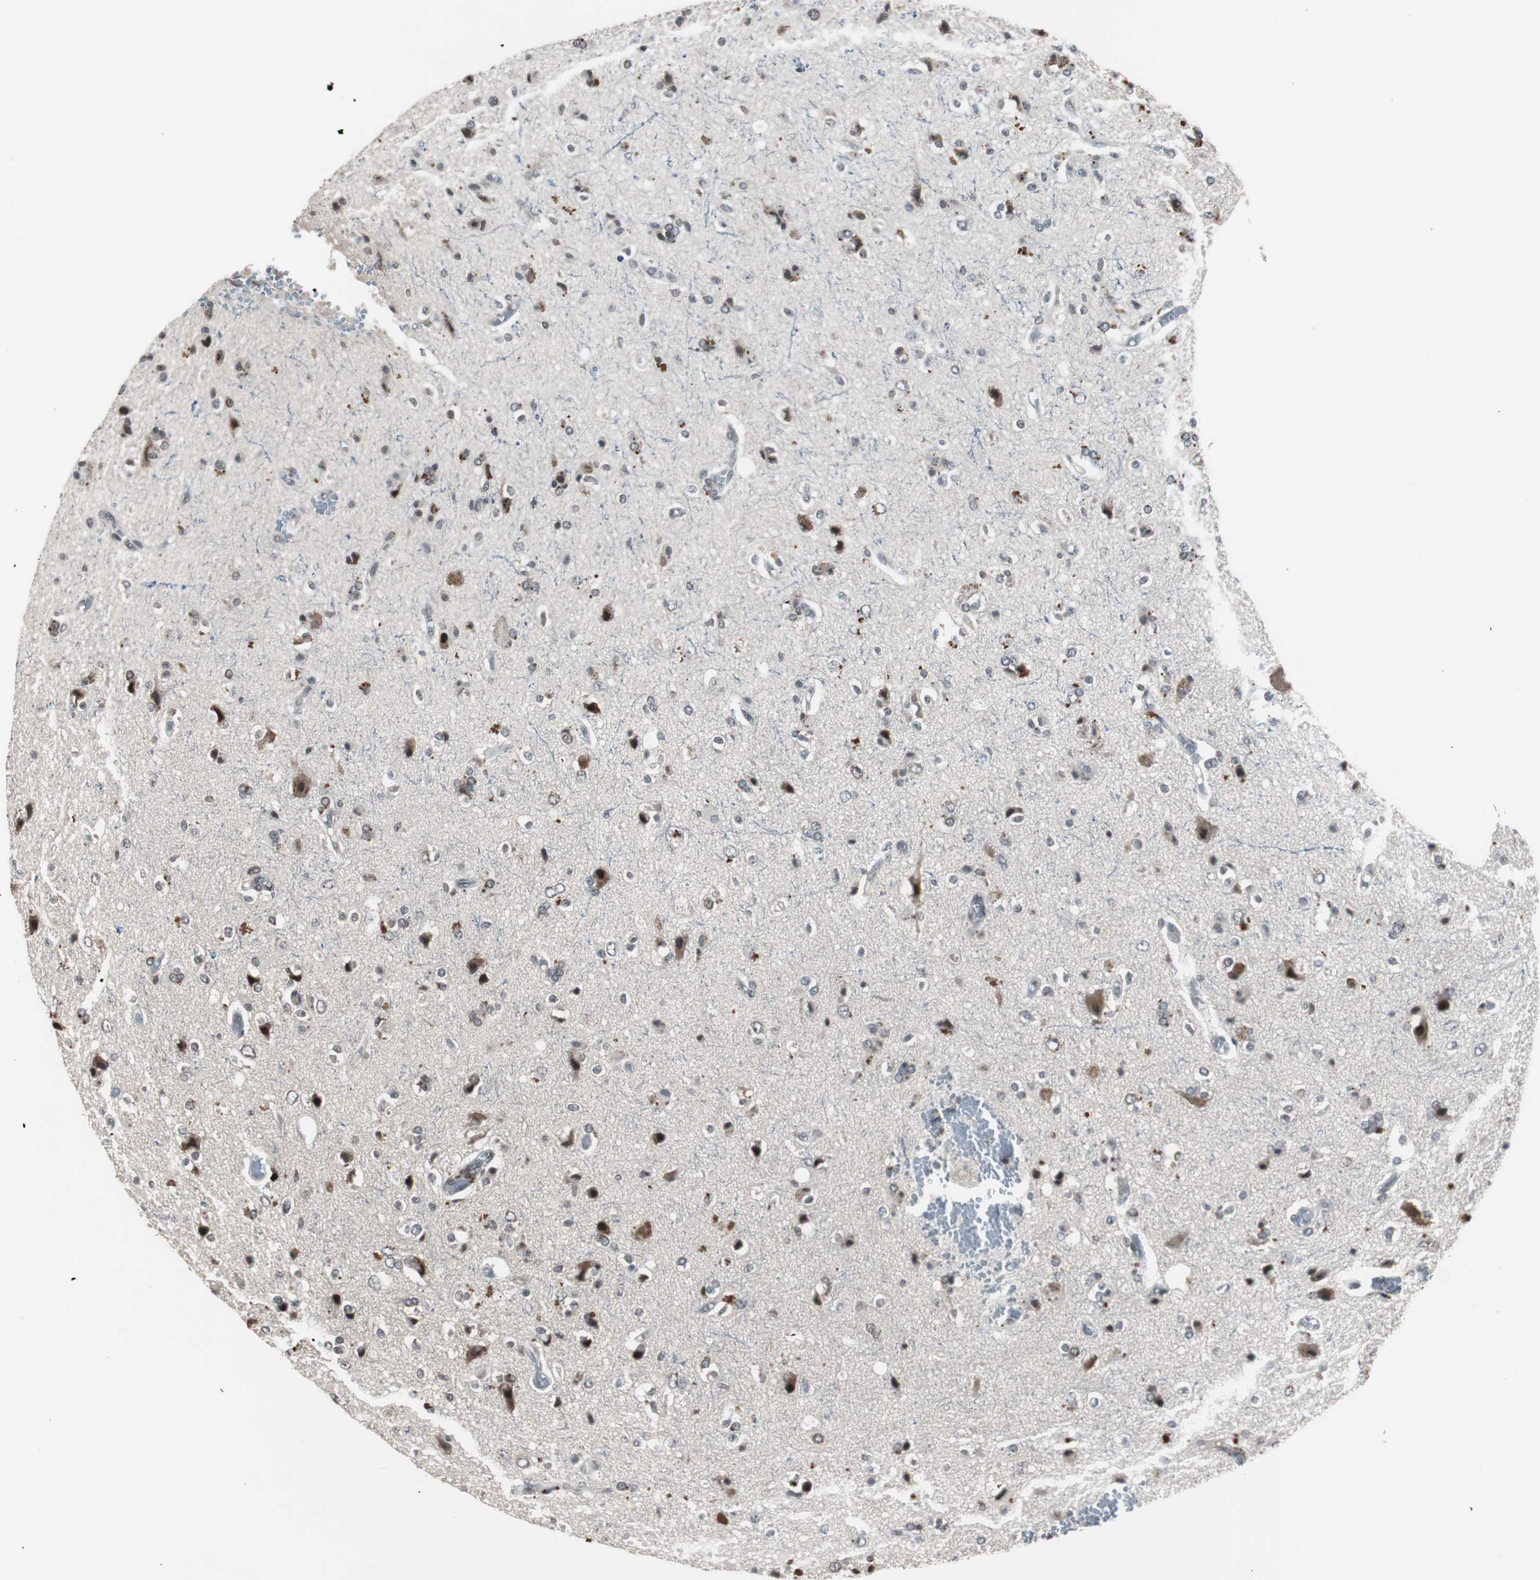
{"staining": {"intensity": "moderate", "quantity": "<25%", "location": "cytoplasmic/membranous,nuclear"}, "tissue": "glioma", "cell_type": "Tumor cells", "image_type": "cancer", "snomed": [{"axis": "morphology", "description": "Glioma, malignant, High grade"}, {"axis": "topography", "description": "Brain"}], "caption": "Approximately <25% of tumor cells in human glioma demonstrate moderate cytoplasmic/membranous and nuclear protein expression as visualized by brown immunohistochemical staining.", "gene": "BOLA1", "patient": {"sex": "male", "age": 47}}